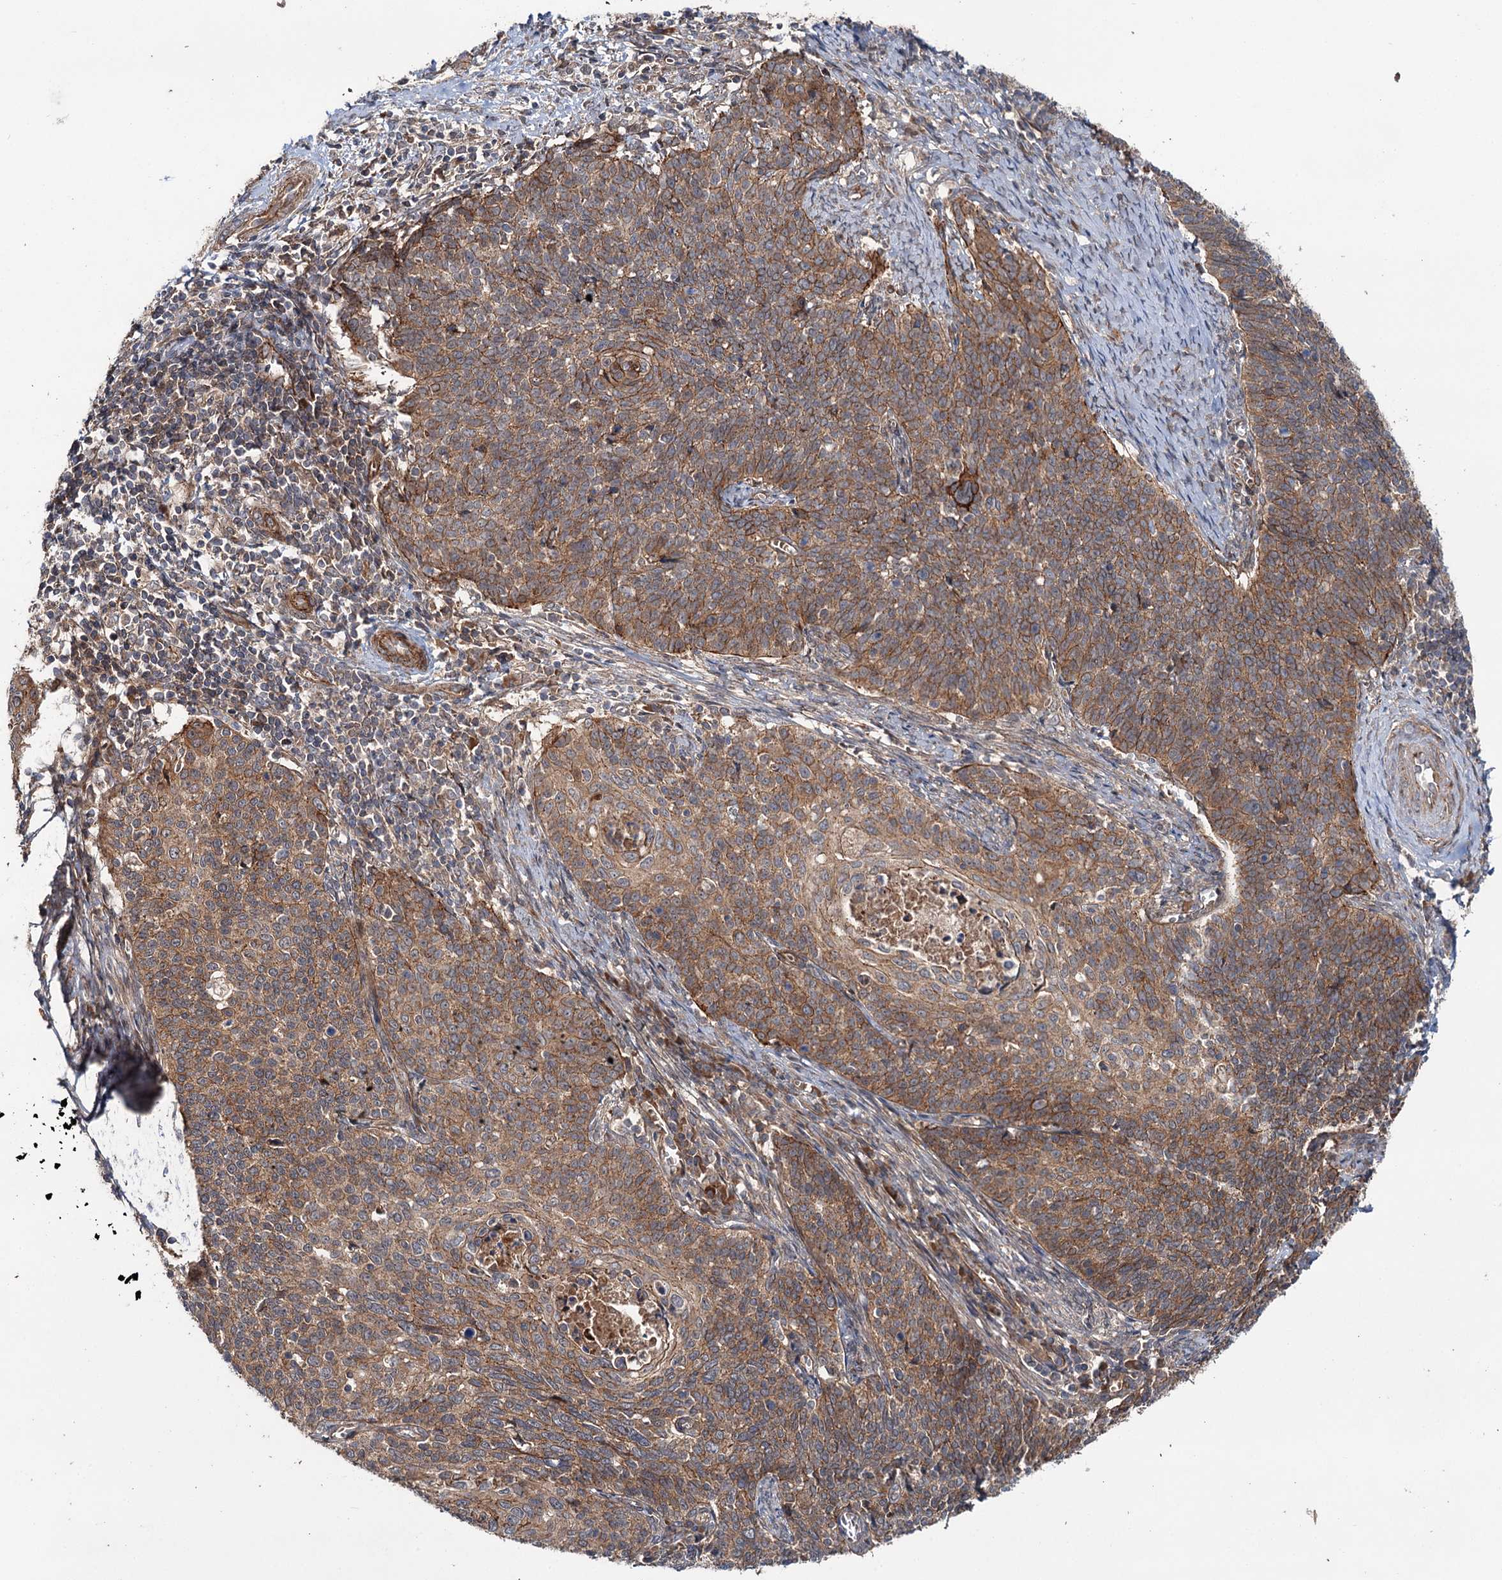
{"staining": {"intensity": "moderate", "quantity": ">75%", "location": "cytoplasmic/membranous"}, "tissue": "cervical cancer", "cell_type": "Tumor cells", "image_type": "cancer", "snomed": [{"axis": "morphology", "description": "Squamous cell carcinoma, NOS"}, {"axis": "topography", "description": "Cervix"}], "caption": "Immunohistochemical staining of human cervical cancer (squamous cell carcinoma) demonstrates moderate cytoplasmic/membranous protein expression in approximately >75% of tumor cells.", "gene": "ADGRG4", "patient": {"sex": "female", "age": 39}}